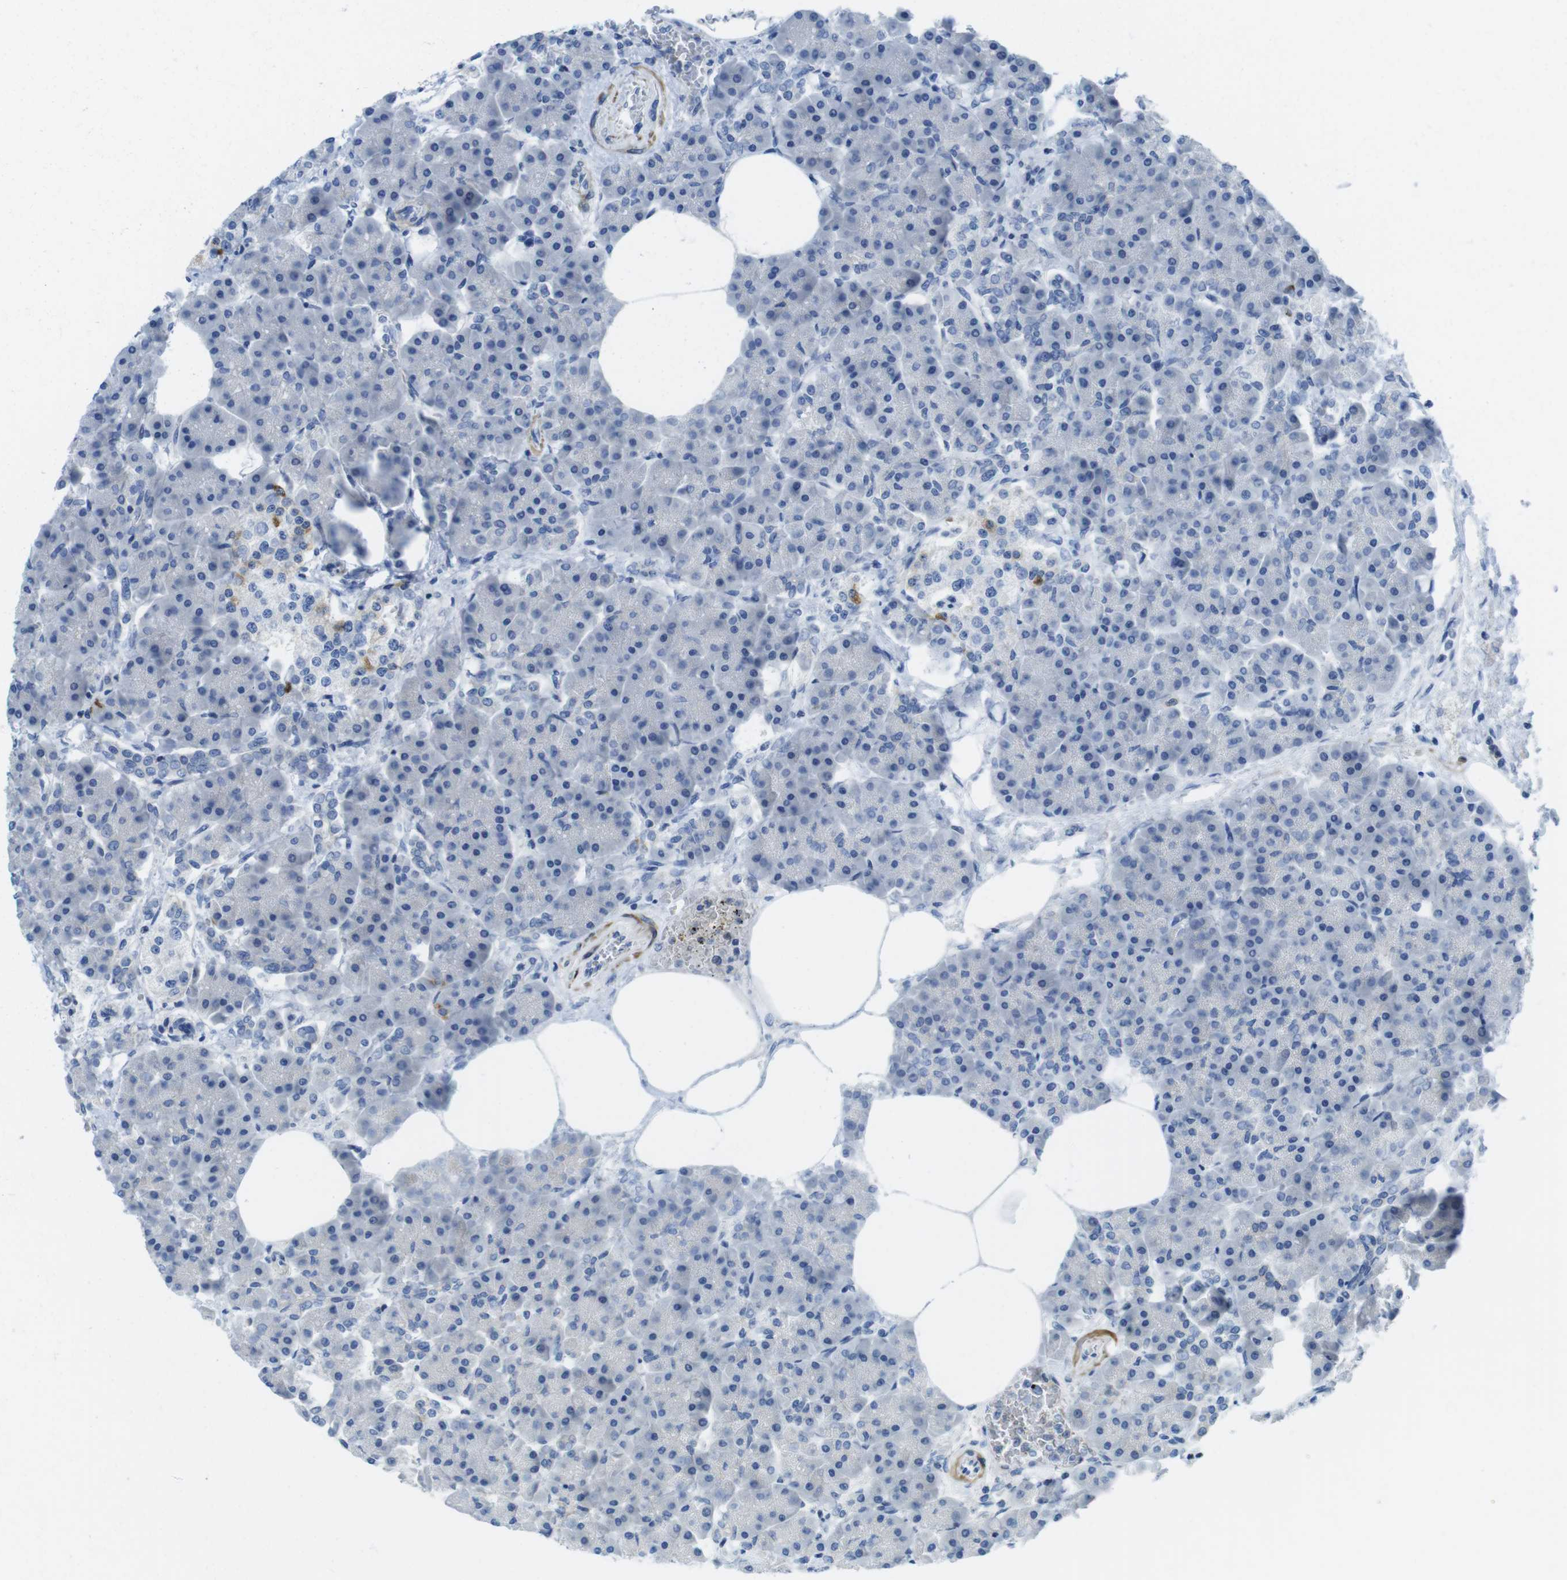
{"staining": {"intensity": "negative", "quantity": "none", "location": "none"}, "tissue": "pancreas", "cell_type": "Exocrine glandular cells", "image_type": "normal", "snomed": [{"axis": "morphology", "description": "Normal tissue, NOS"}, {"axis": "topography", "description": "Pancreas"}], "caption": "Immunohistochemistry (IHC) photomicrograph of unremarkable human pancreas stained for a protein (brown), which reveals no positivity in exocrine glandular cells. Brightfield microscopy of immunohistochemistry (IHC) stained with DAB (brown) and hematoxylin (blue), captured at high magnification.", "gene": "ASIC5", "patient": {"sex": "female", "age": 70}}